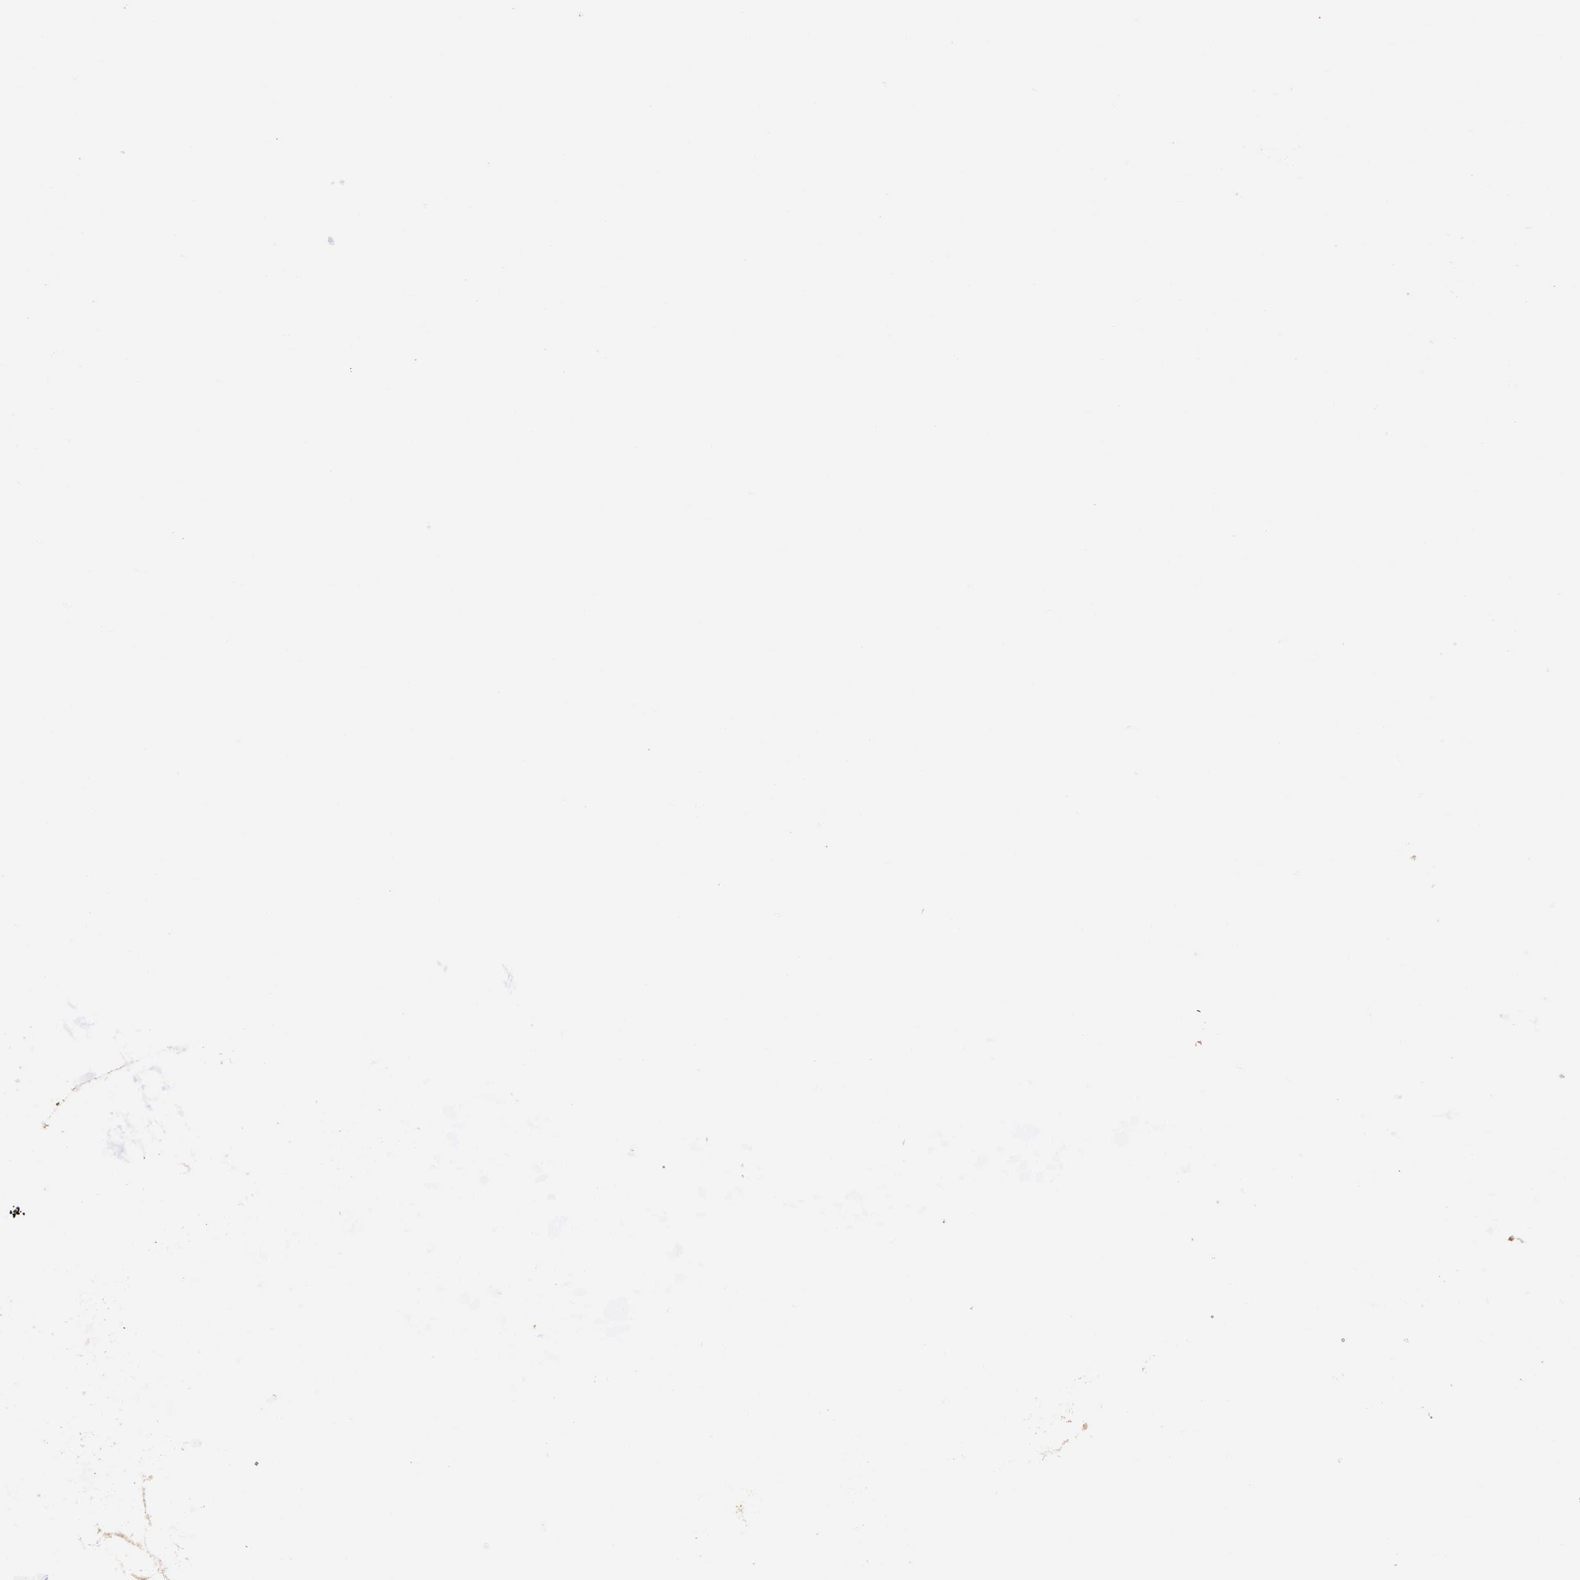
{"staining": {"intensity": "moderate", "quantity": ">75%", "location": "cytoplasmic/membranous"}, "tissue": "breast cancer", "cell_type": "Tumor cells", "image_type": "cancer", "snomed": [{"axis": "morphology", "description": "Normal tissue, NOS"}, {"axis": "morphology", "description": "Duct carcinoma"}, {"axis": "topography", "description": "Breast"}], "caption": "Breast cancer (invasive ductal carcinoma) stained for a protein reveals moderate cytoplasmic/membranous positivity in tumor cells.", "gene": "IGBP1", "patient": {"sex": "female", "age": 50}}